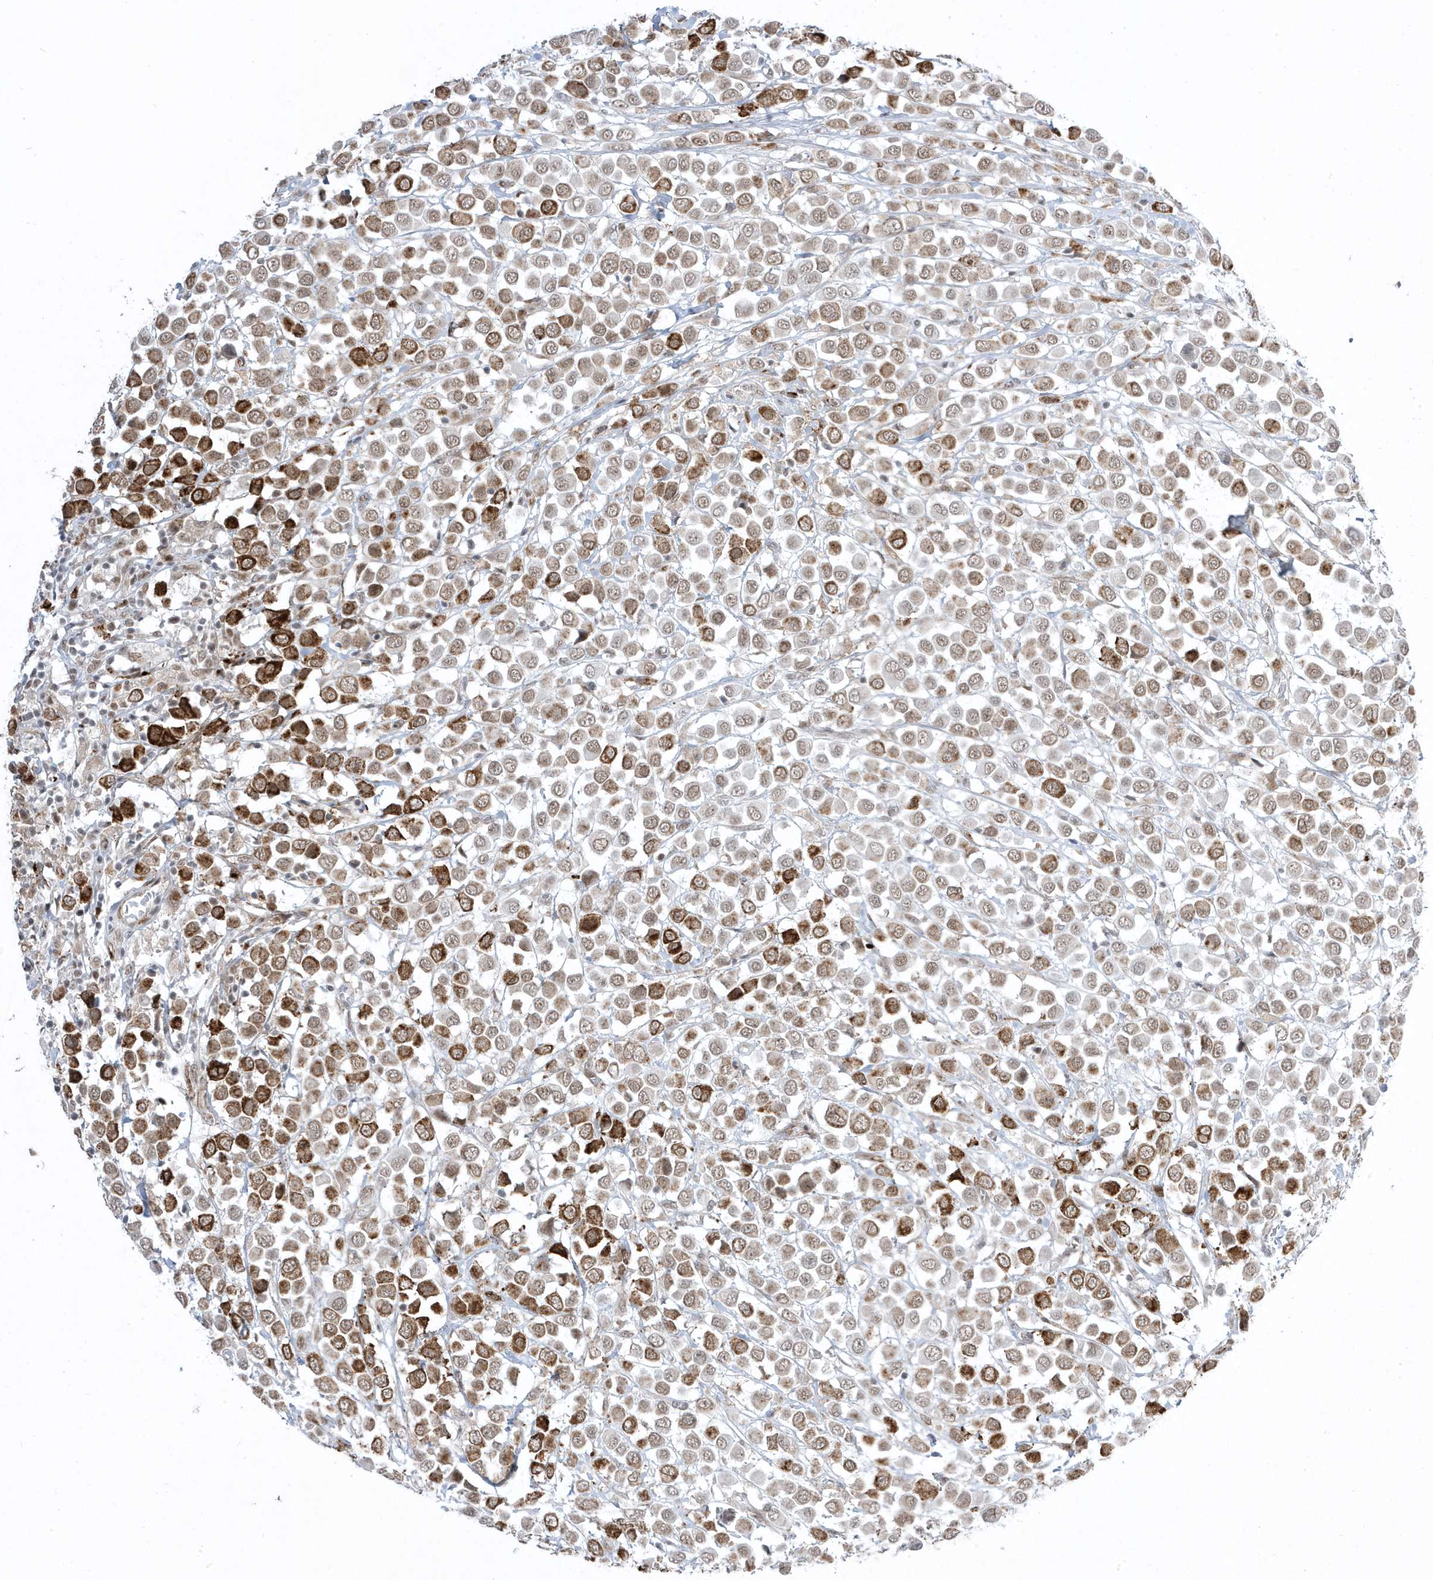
{"staining": {"intensity": "strong", "quantity": "25%-75%", "location": "nuclear"}, "tissue": "breast cancer", "cell_type": "Tumor cells", "image_type": "cancer", "snomed": [{"axis": "morphology", "description": "Duct carcinoma"}, {"axis": "topography", "description": "Breast"}], "caption": "Immunohistochemical staining of breast cancer shows high levels of strong nuclear protein expression in approximately 25%-75% of tumor cells.", "gene": "ADAMTSL3", "patient": {"sex": "female", "age": 61}}